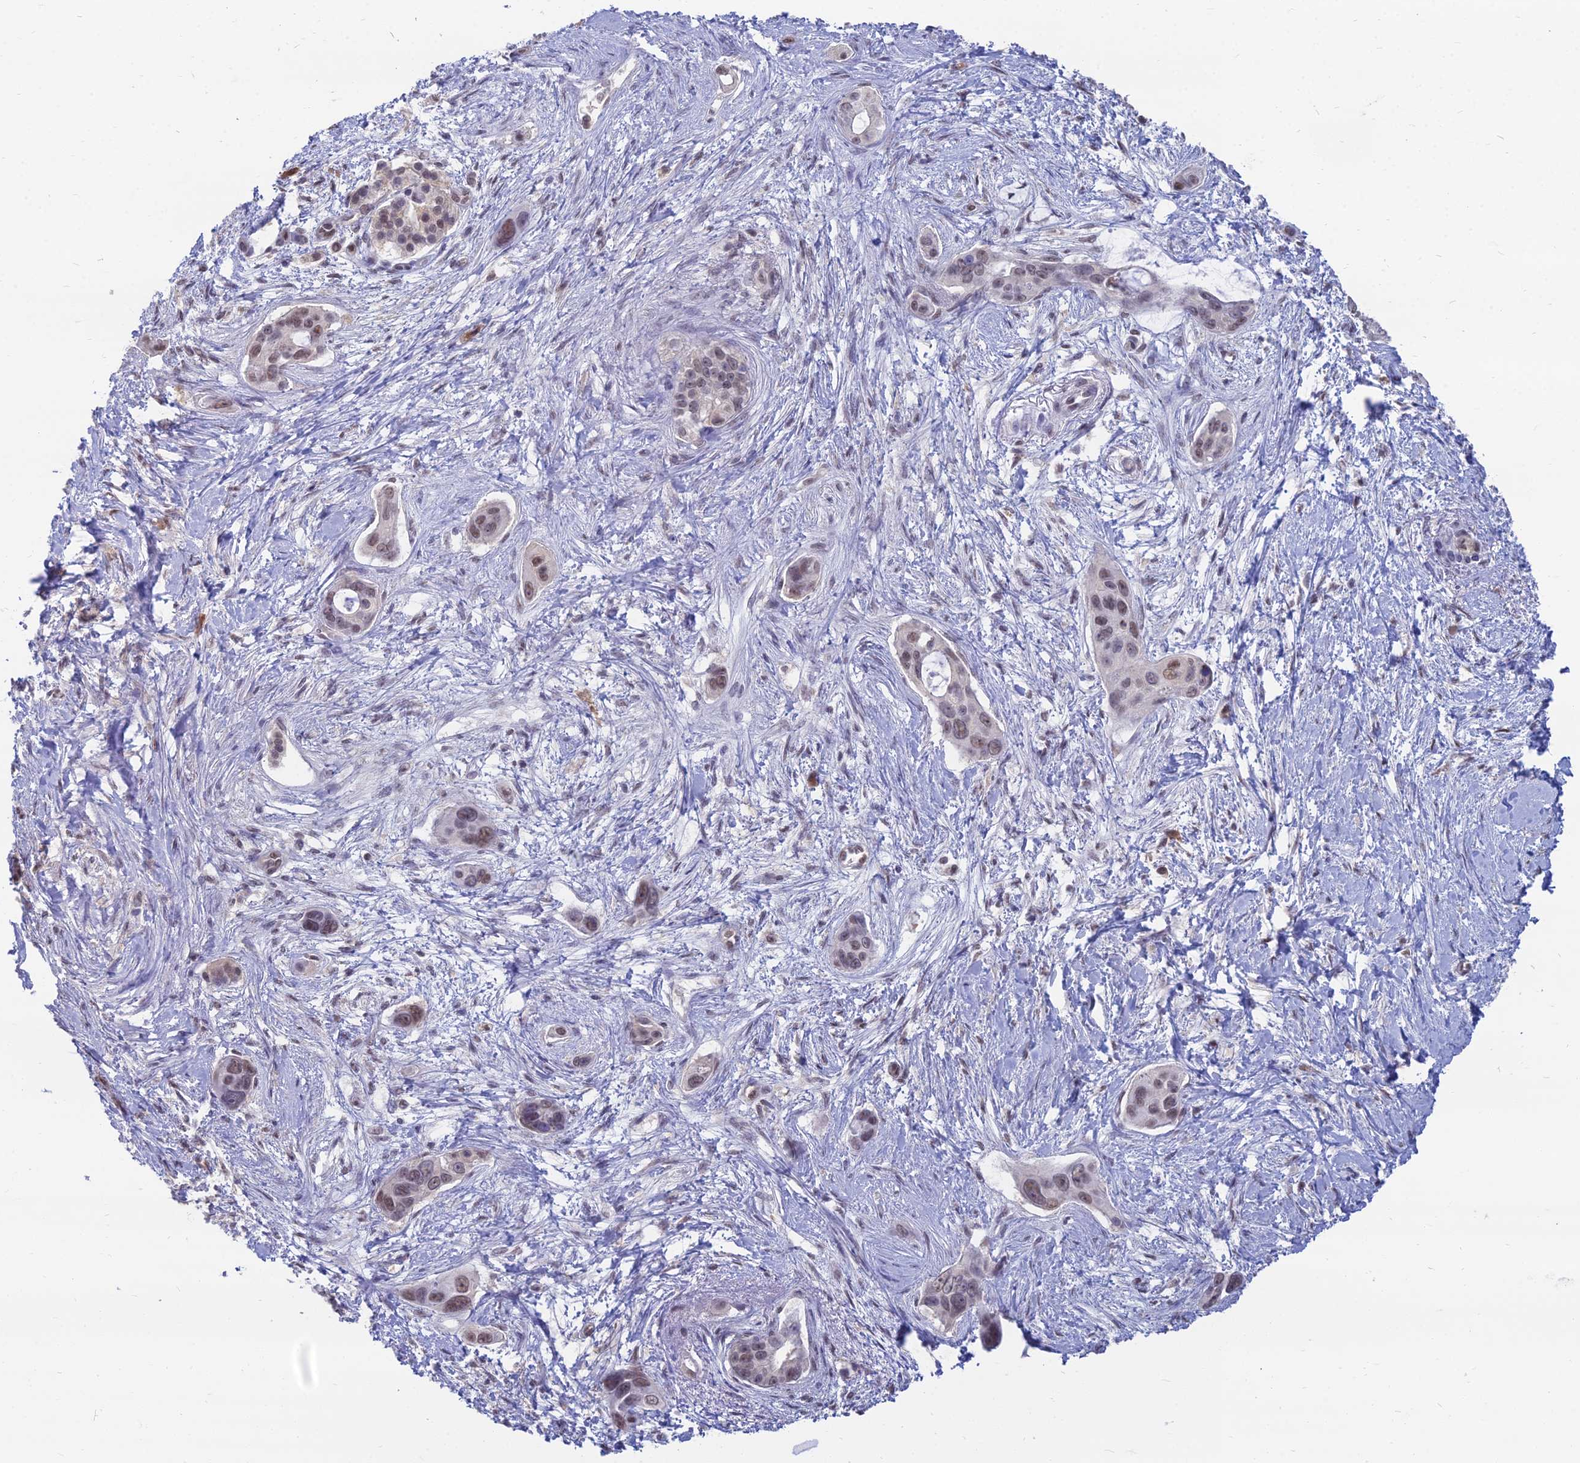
{"staining": {"intensity": "weak", "quantity": ">75%", "location": "nuclear"}, "tissue": "pancreatic cancer", "cell_type": "Tumor cells", "image_type": "cancer", "snomed": [{"axis": "morphology", "description": "Adenocarcinoma, NOS"}, {"axis": "topography", "description": "Pancreas"}], "caption": "The histopathology image shows immunohistochemical staining of adenocarcinoma (pancreatic). There is weak nuclear positivity is present in approximately >75% of tumor cells. (brown staining indicates protein expression, while blue staining denotes nuclei).", "gene": "SRSF7", "patient": {"sex": "male", "age": 72}}